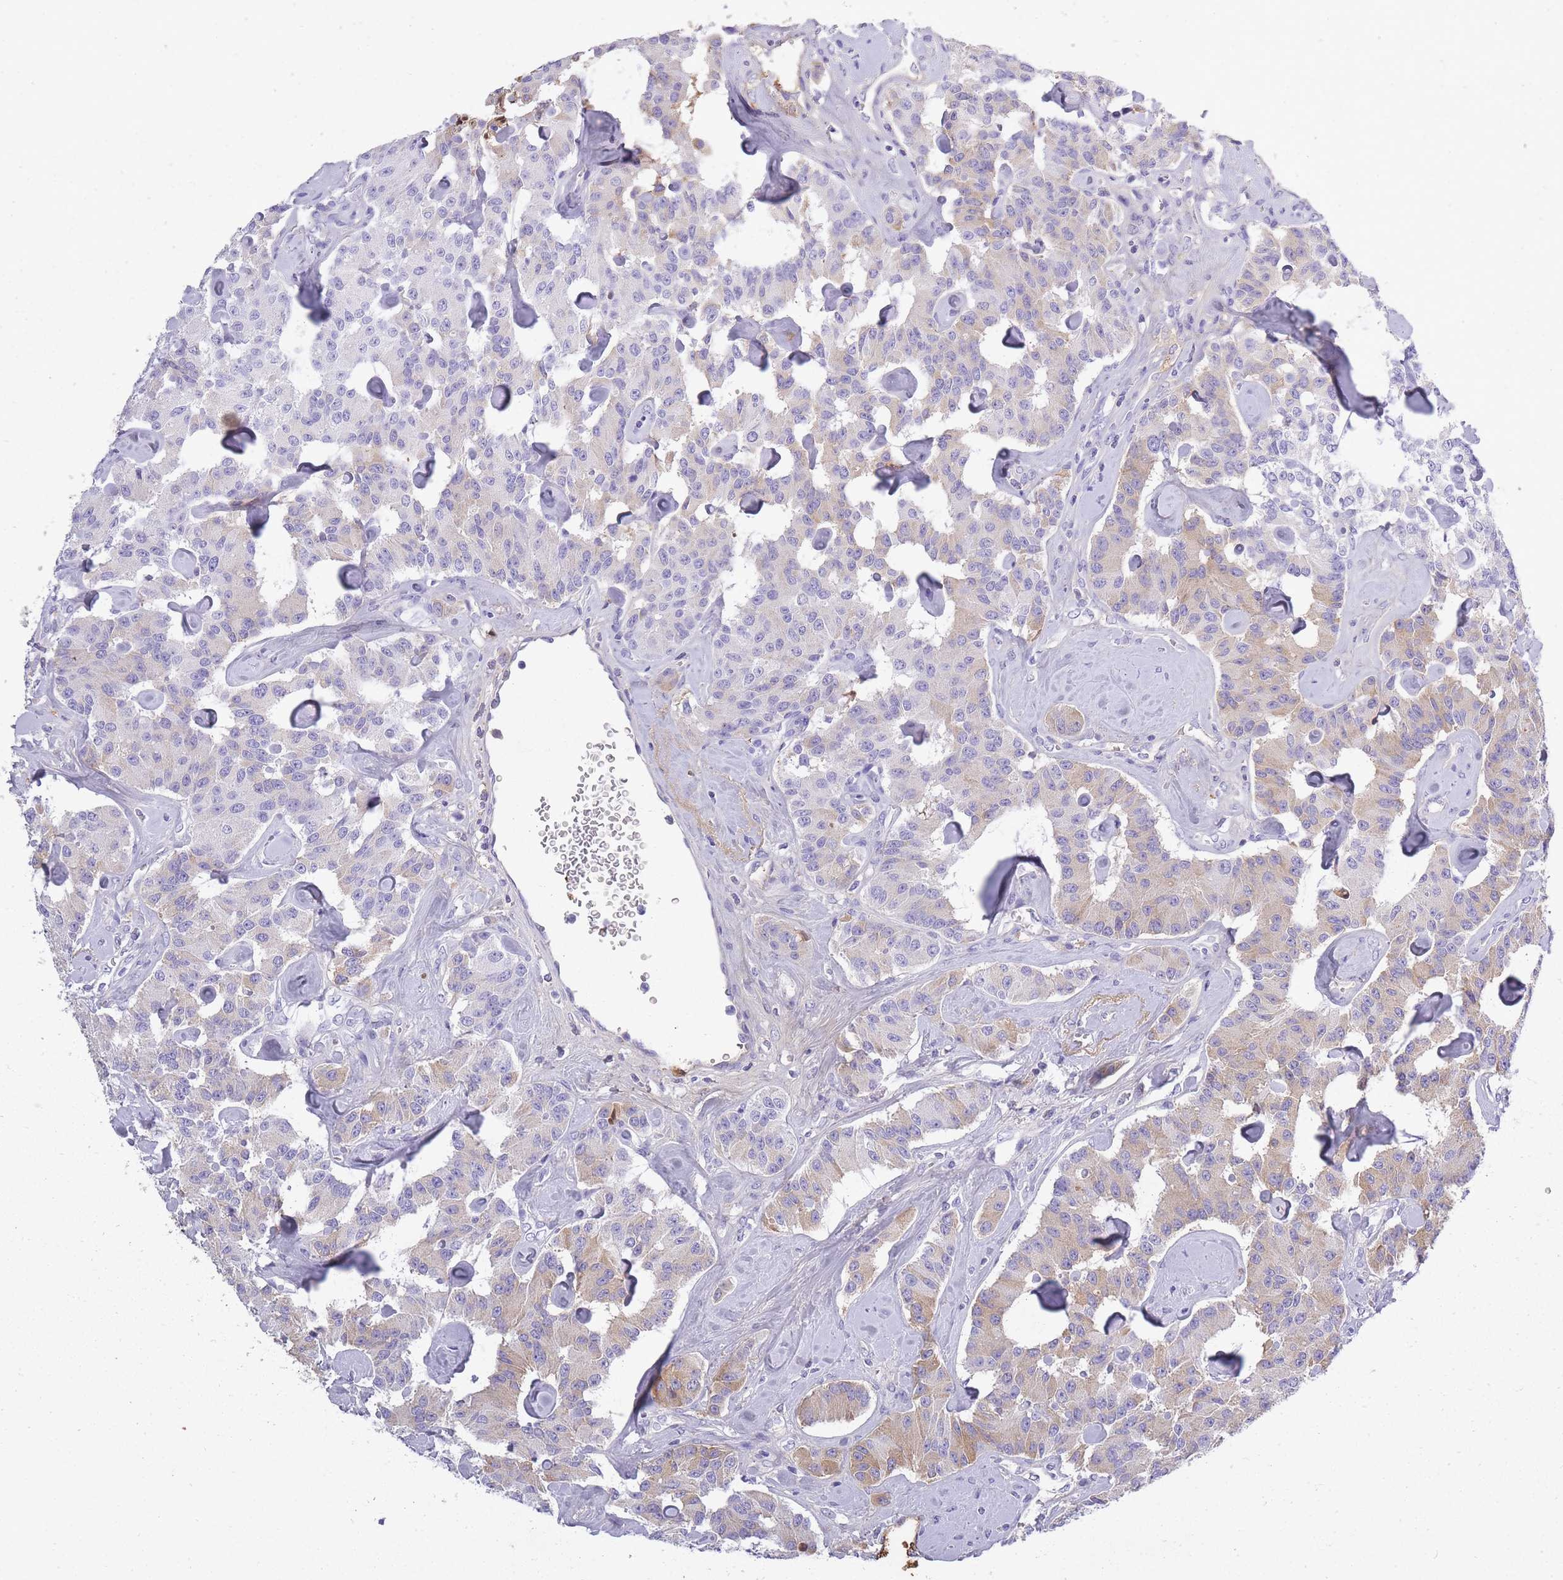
{"staining": {"intensity": "moderate", "quantity": "25%-75%", "location": "cytoplasmic/membranous"}, "tissue": "carcinoid", "cell_type": "Tumor cells", "image_type": "cancer", "snomed": [{"axis": "morphology", "description": "Carcinoid, malignant, NOS"}, {"axis": "topography", "description": "Pancreas"}], "caption": "IHC photomicrograph of neoplastic tissue: human malignant carcinoid stained using immunohistochemistry reveals medium levels of moderate protein expression localized specifically in the cytoplasmic/membranous of tumor cells, appearing as a cytoplasmic/membranous brown color.", "gene": "IGKV1D-42", "patient": {"sex": "male", "age": 41}}